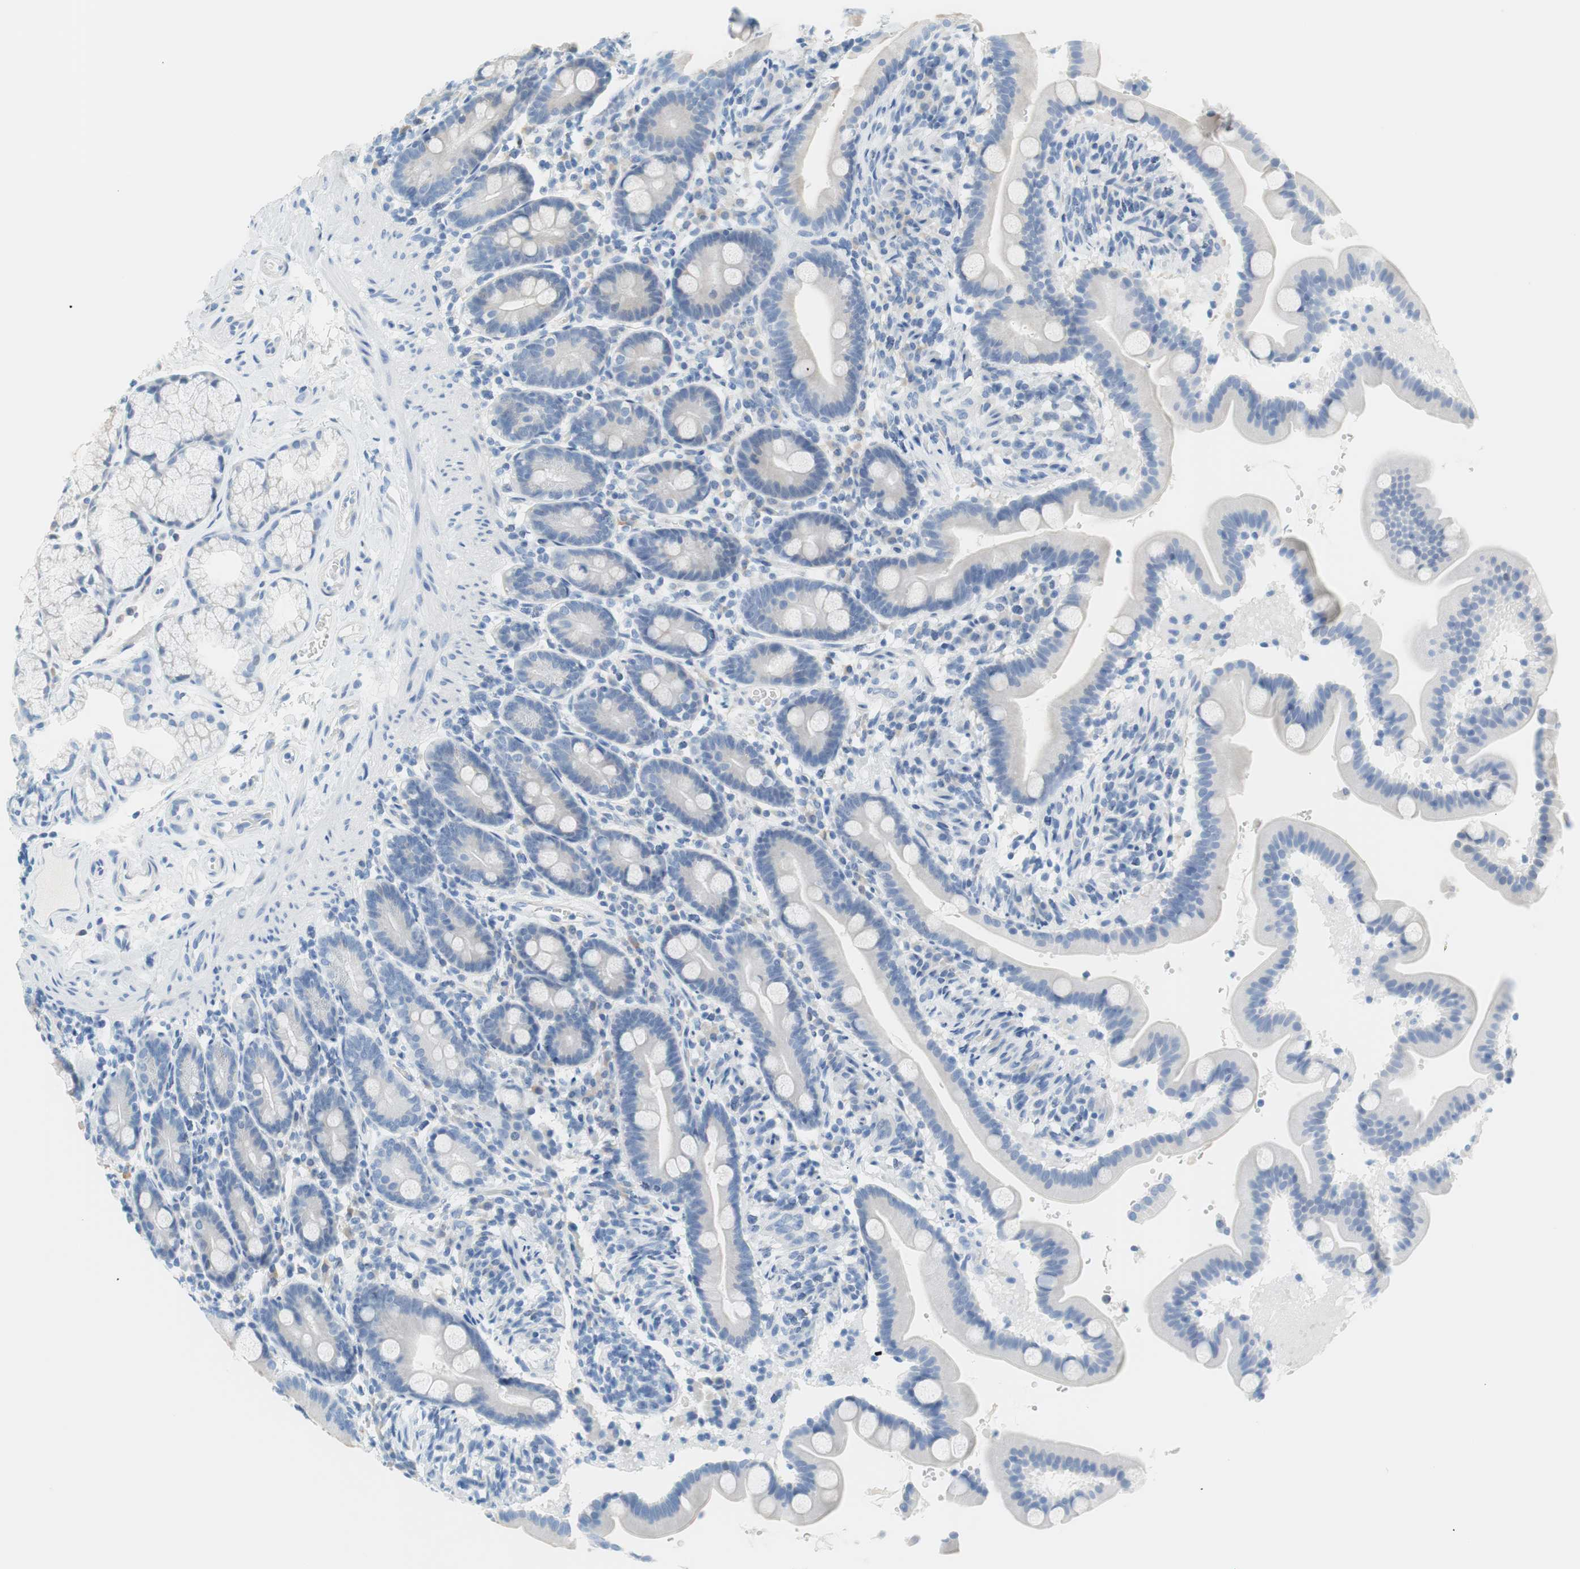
{"staining": {"intensity": "negative", "quantity": "none", "location": "none"}, "tissue": "duodenum", "cell_type": "Glandular cells", "image_type": "normal", "snomed": [{"axis": "morphology", "description": "Normal tissue, NOS"}, {"axis": "topography", "description": "Duodenum"}], "caption": "The image shows no staining of glandular cells in unremarkable duodenum. (IHC, brightfield microscopy, high magnification).", "gene": "MYH1", "patient": {"sex": "male", "age": 54}}